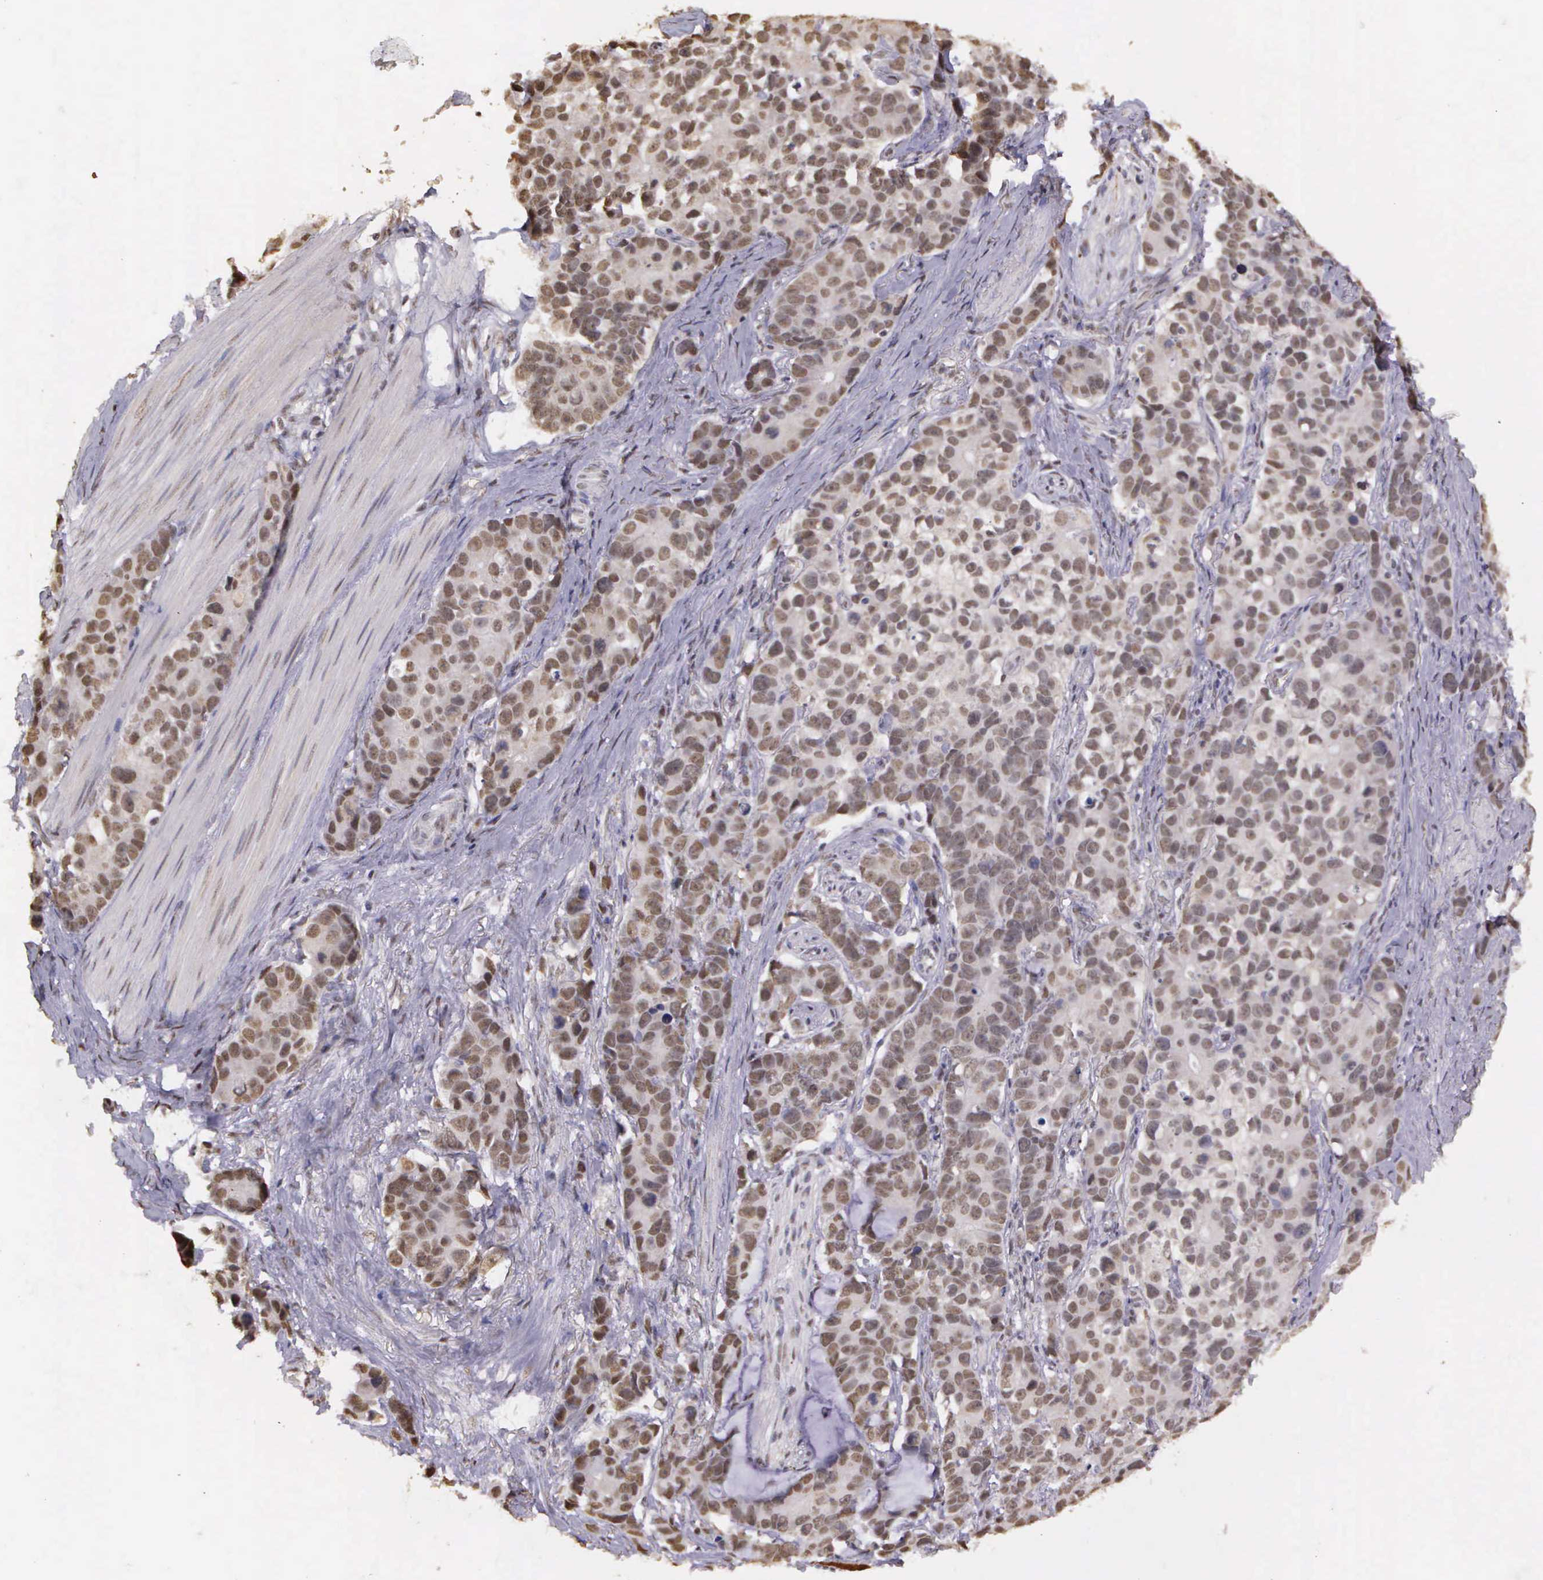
{"staining": {"intensity": "weak", "quantity": ">75%", "location": "nuclear"}, "tissue": "stomach cancer", "cell_type": "Tumor cells", "image_type": "cancer", "snomed": [{"axis": "morphology", "description": "Adenocarcinoma, NOS"}, {"axis": "topography", "description": "Stomach, upper"}], "caption": "Stomach cancer (adenocarcinoma) stained for a protein shows weak nuclear positivity in tumor cells. (Brightfield microscopy of DAB IHC at high magnification).", "gene": "ARMCX5", "patient": {"sex": "male", "age": 71}}